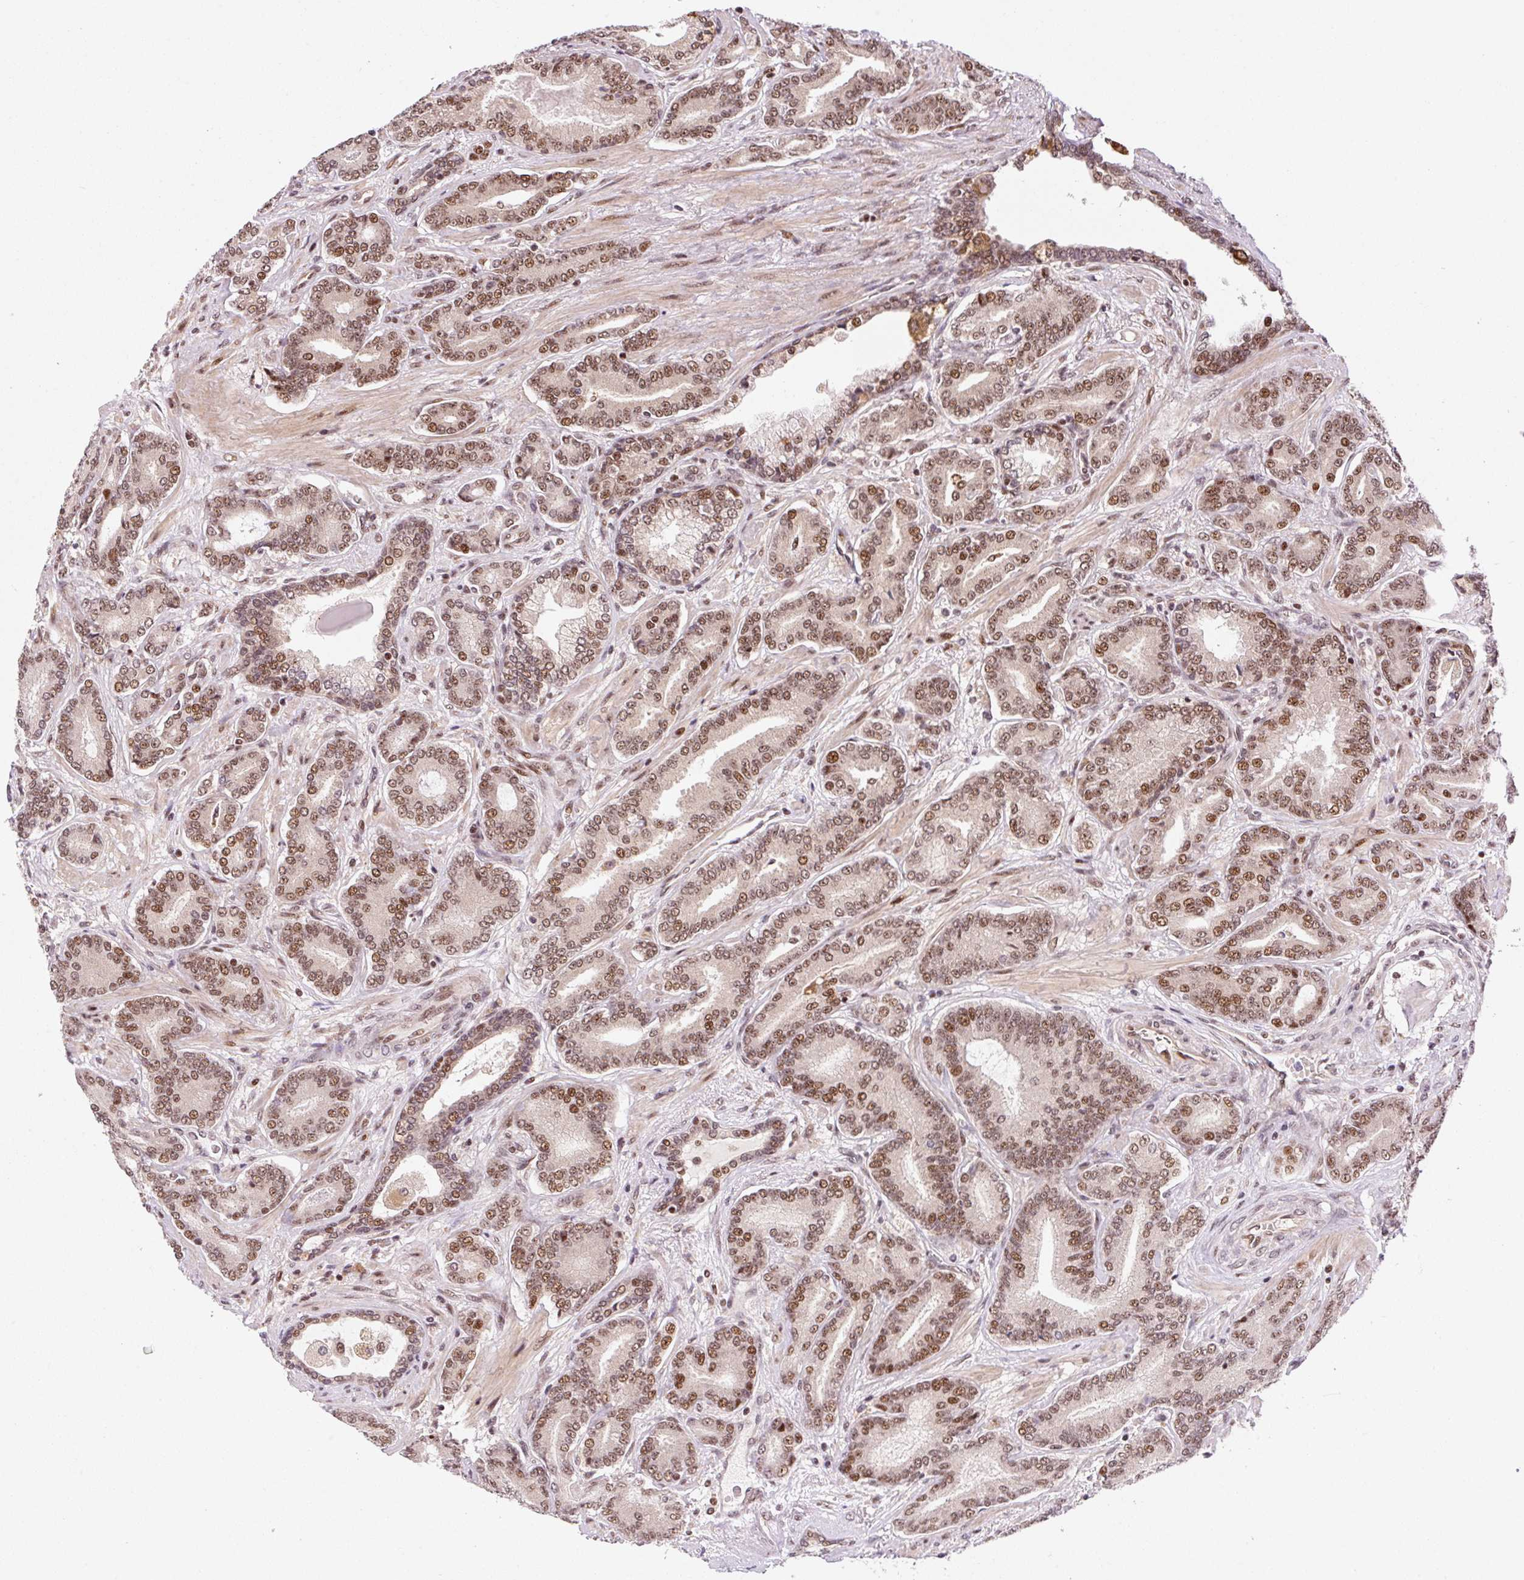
{"staining": {"intensity": "moderate", "quantity": ">75%", "location": "nuclear"}, "tissue": "prostate cancer", "cell_type": "Tumor cells", "image_type": "cancer", "snomed": [{"axis": "morphology", "description": "Adenocarcinoma, High grade"}, {"axis": "topography", "description": "Prostate"}], "caption": "Prostate adenocarcinoma (high-grade) stained for a protein reveals moderate nuclear positivity in tumor cells. Using DAB (brown) and hematoxylin (blue) stains, captured at high magnification using brightfield microscopy.", "gene": "INTS8", "patient": {"sex": "male", "age": 62}}